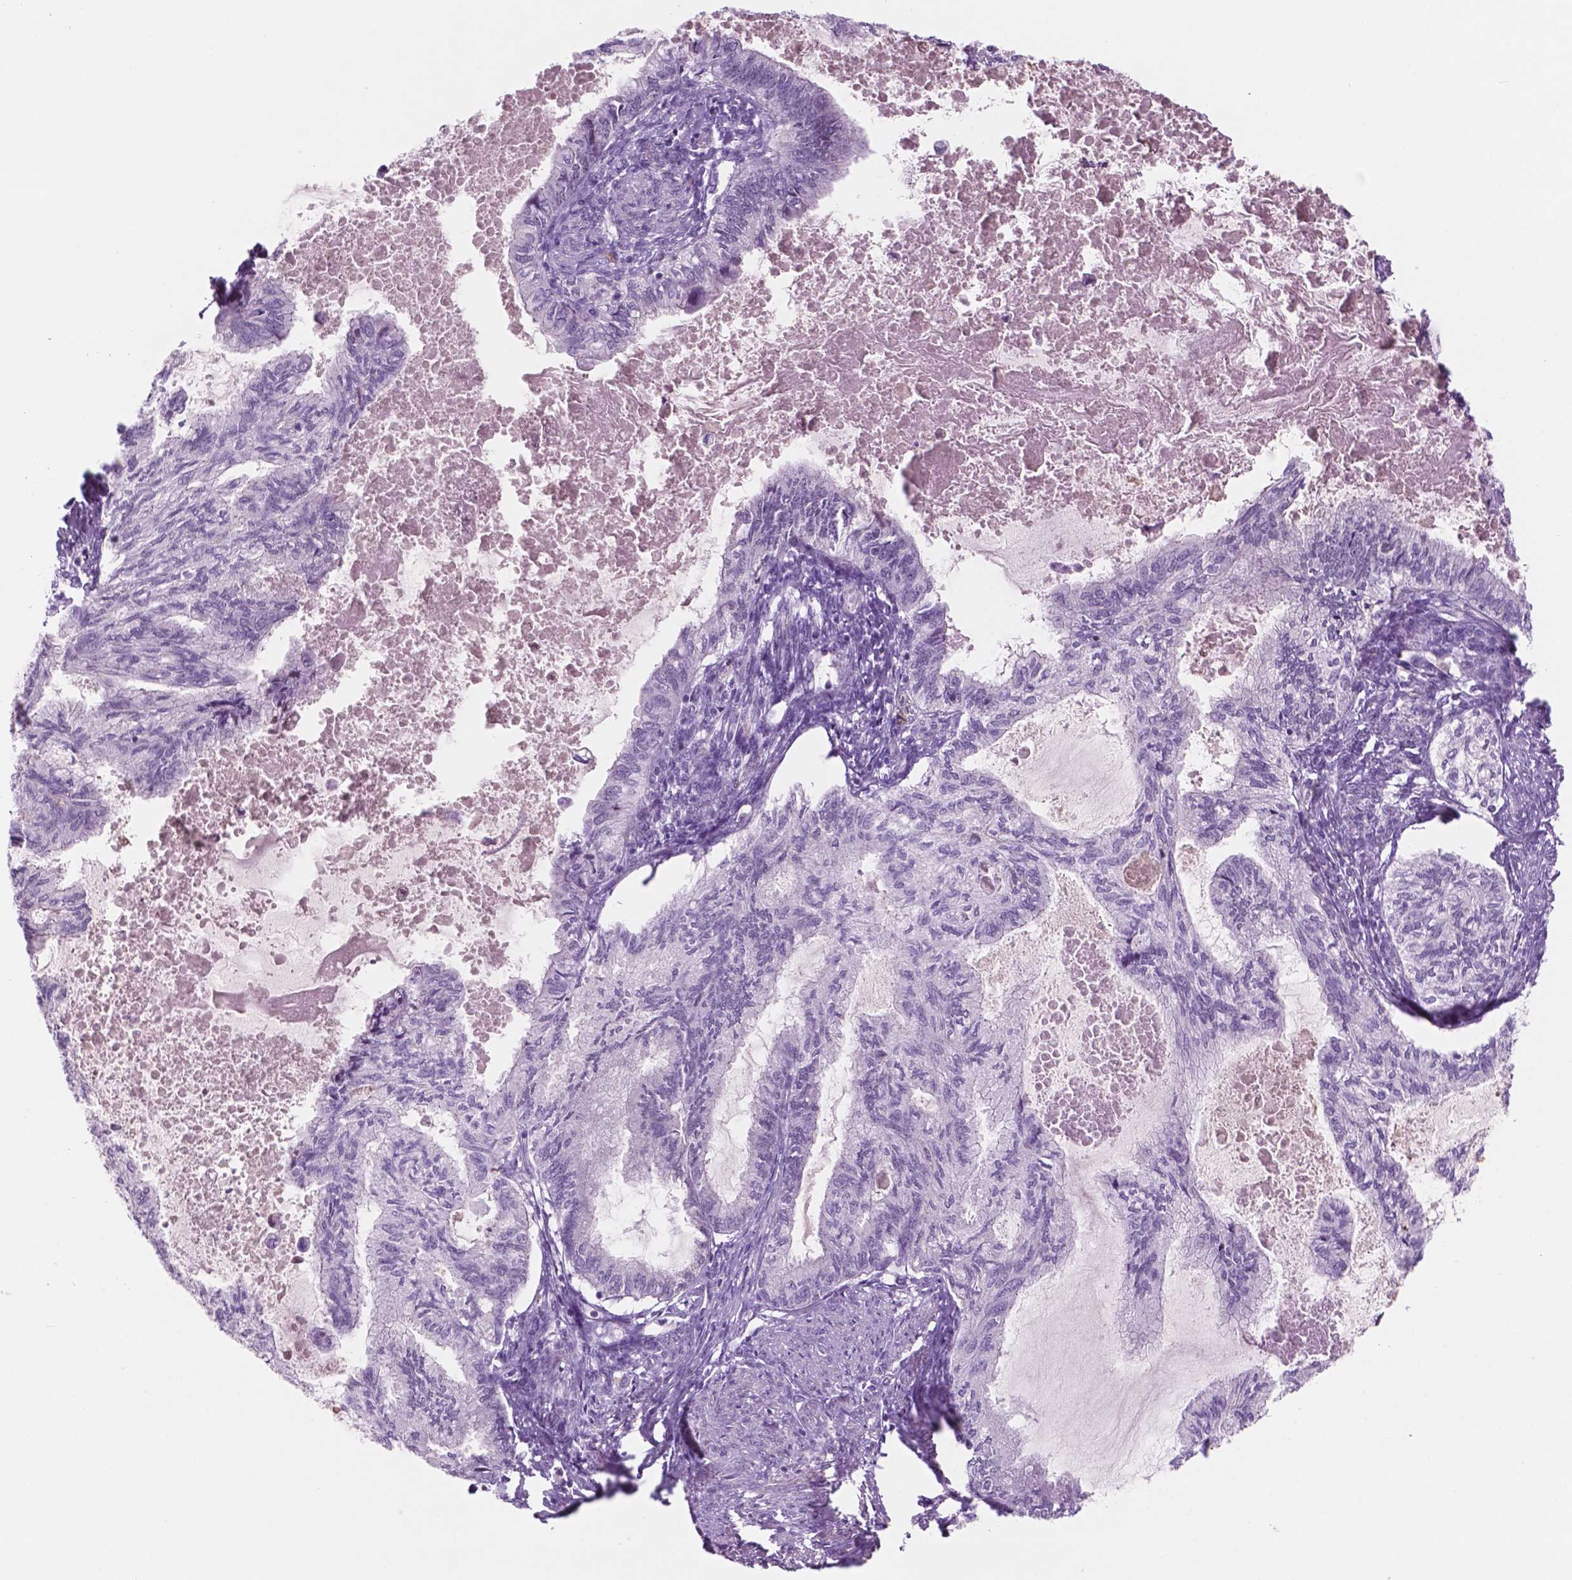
{"staining": {"intensity": "negative", "quantity": "none", "location": "none"}, "tissue": "endometrial cancer", "cell_type": "Tumor cells", "image_type": "cancer", "snomed": [{"axis": "morphology", "description": "Adenocarcinoma, NOS"}, {"axis": "topography", "description": "Endometrium"}], "caption": "Endometrial cancer was stained to show a protein in brown. There is no significant positivity in tumor cells.", "gene": "CTR9", "patient": {"sex": "female", "age": 86}}